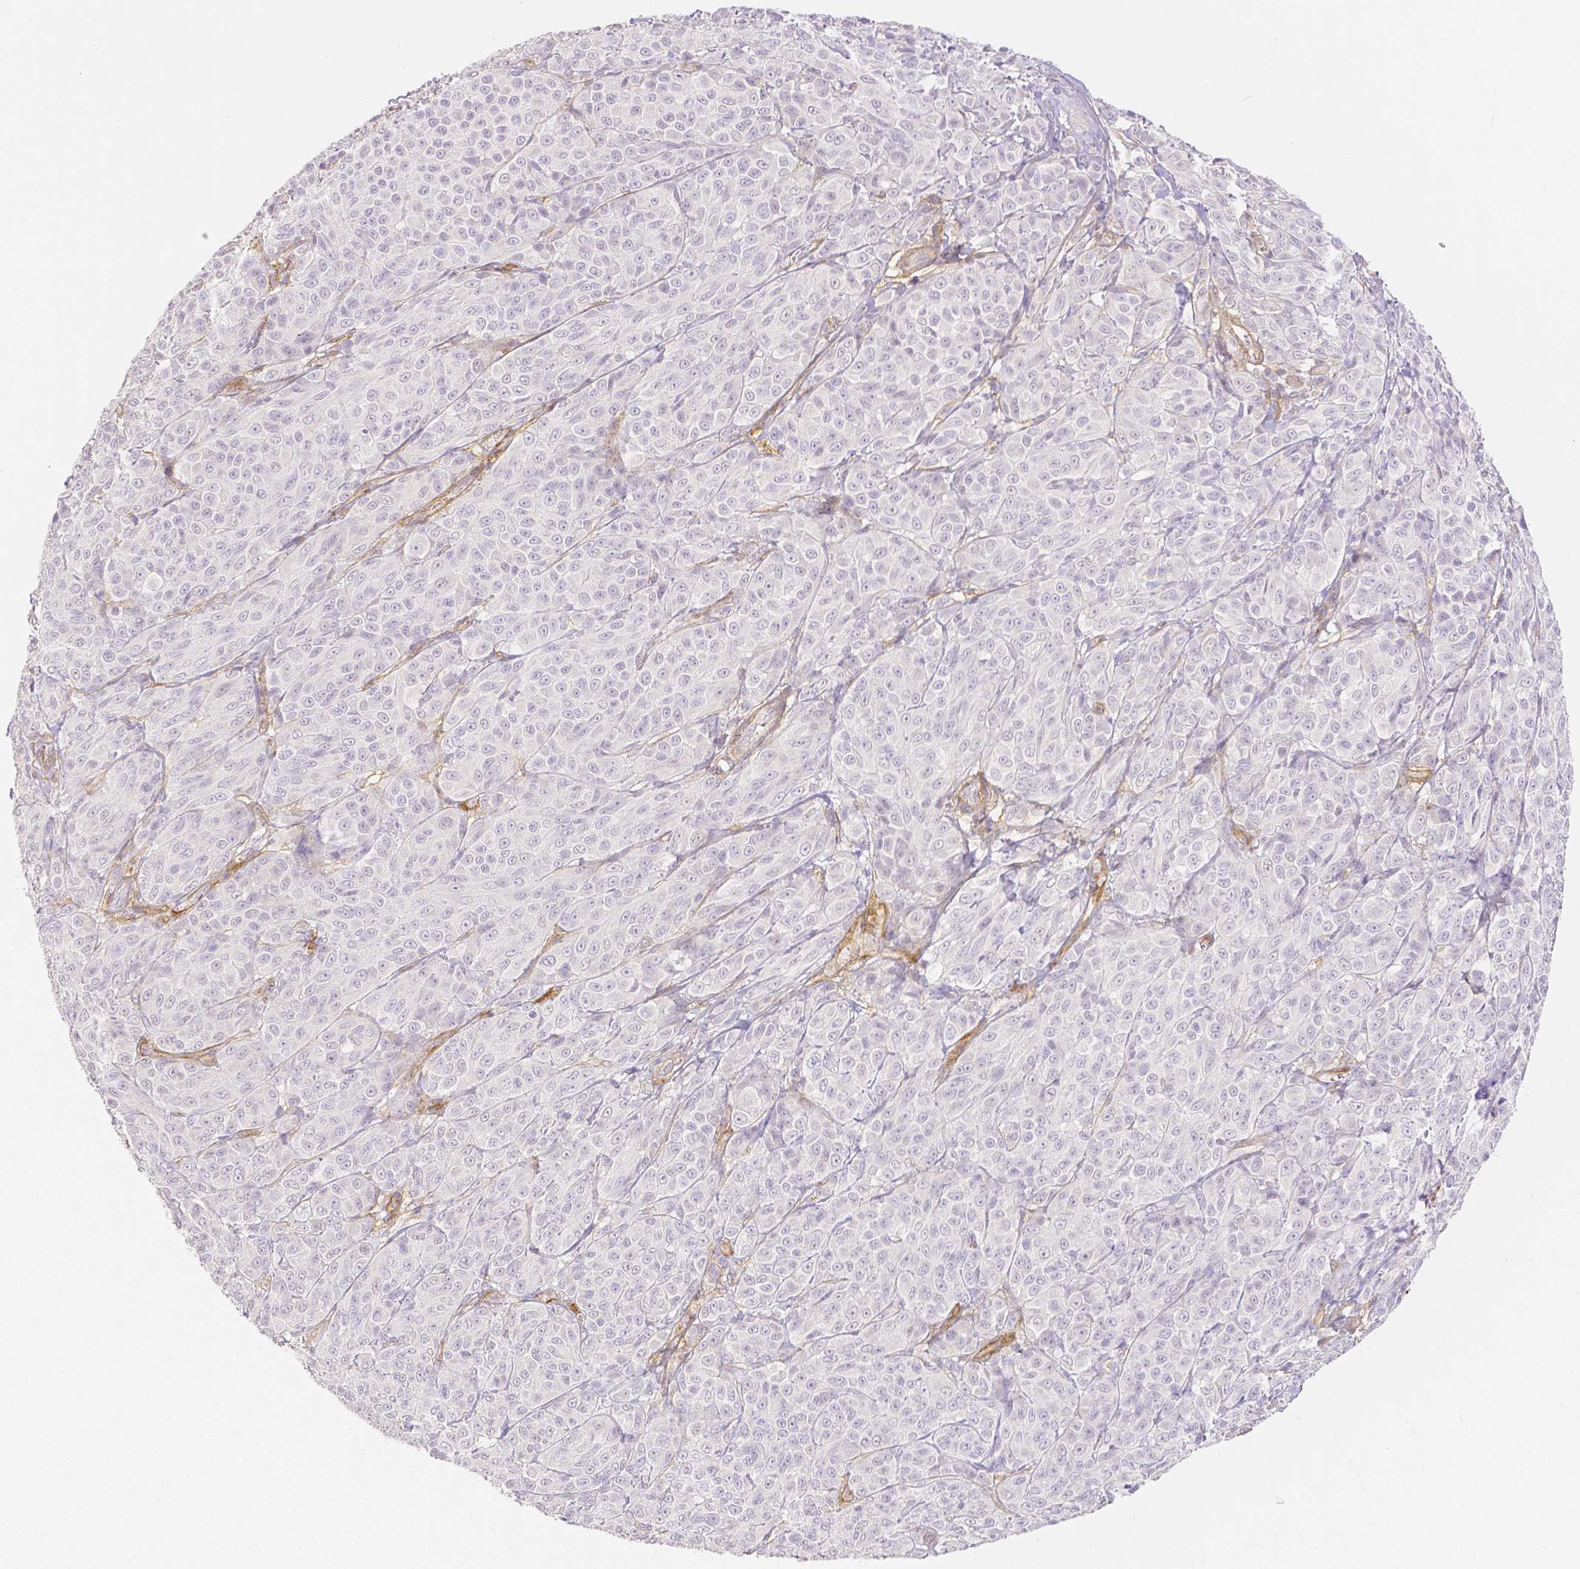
{"staining": {"intensity": "negative", "quantity": "none", "location": "none"}, "tissue": "melanoma", "cell_type": "Tumor cells", "image_type": "cancer", "snomed": [{"axis": "morphology", "description": "Malignant melanoma, NOS"}, {"axis": "topography", "description": "Skin"}], "caption": "The histopathology image demonstrates no significant positivity in tumor cells of malignant melanoma.", "gene": "THY1", "patient": {"sex": "male", "age": 89}}